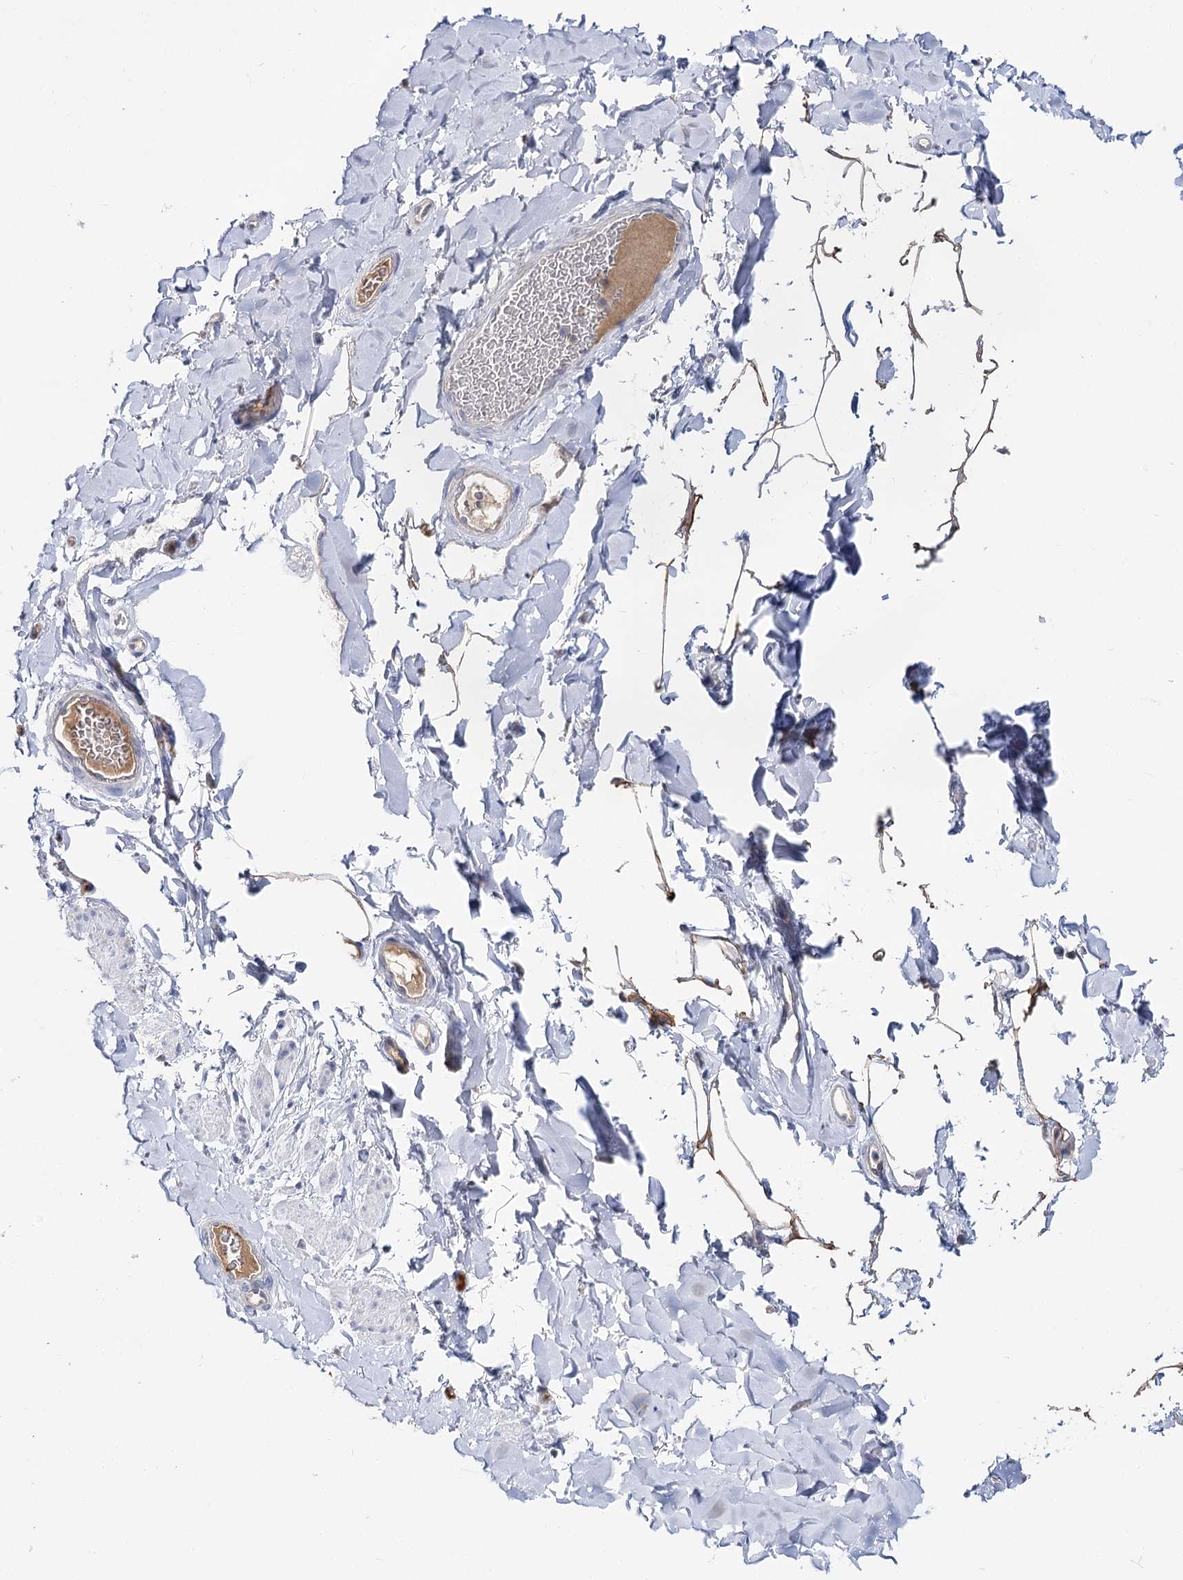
{"staining": {"intensity": "negative", "quantity": "none", "location": "none"}, "tissue": "smooth muscle", "cell_type": "Smooth muscle cells", "image_type": "normal", "snomed": [{"axis": "morphology", "description": "Normal tissue, NOS"}, {"axis": "topography", "description": "Colon"}, {"axis": "topography", "description": "Peripheral nerve tissue"}], "caption": "Immunohistochemical staining of benign human smooth muscle demonstrates no significant staining in smooth muscle cells. The staining was performed using DAB (3,3'-diaminobenzidine) to visualize the protein expression in brown, while the nuclei were stained in blue with hematoxylin (Magnification: 20x).", "gene": "UGP2", "patient": {"sex": "female", "age": 61}}